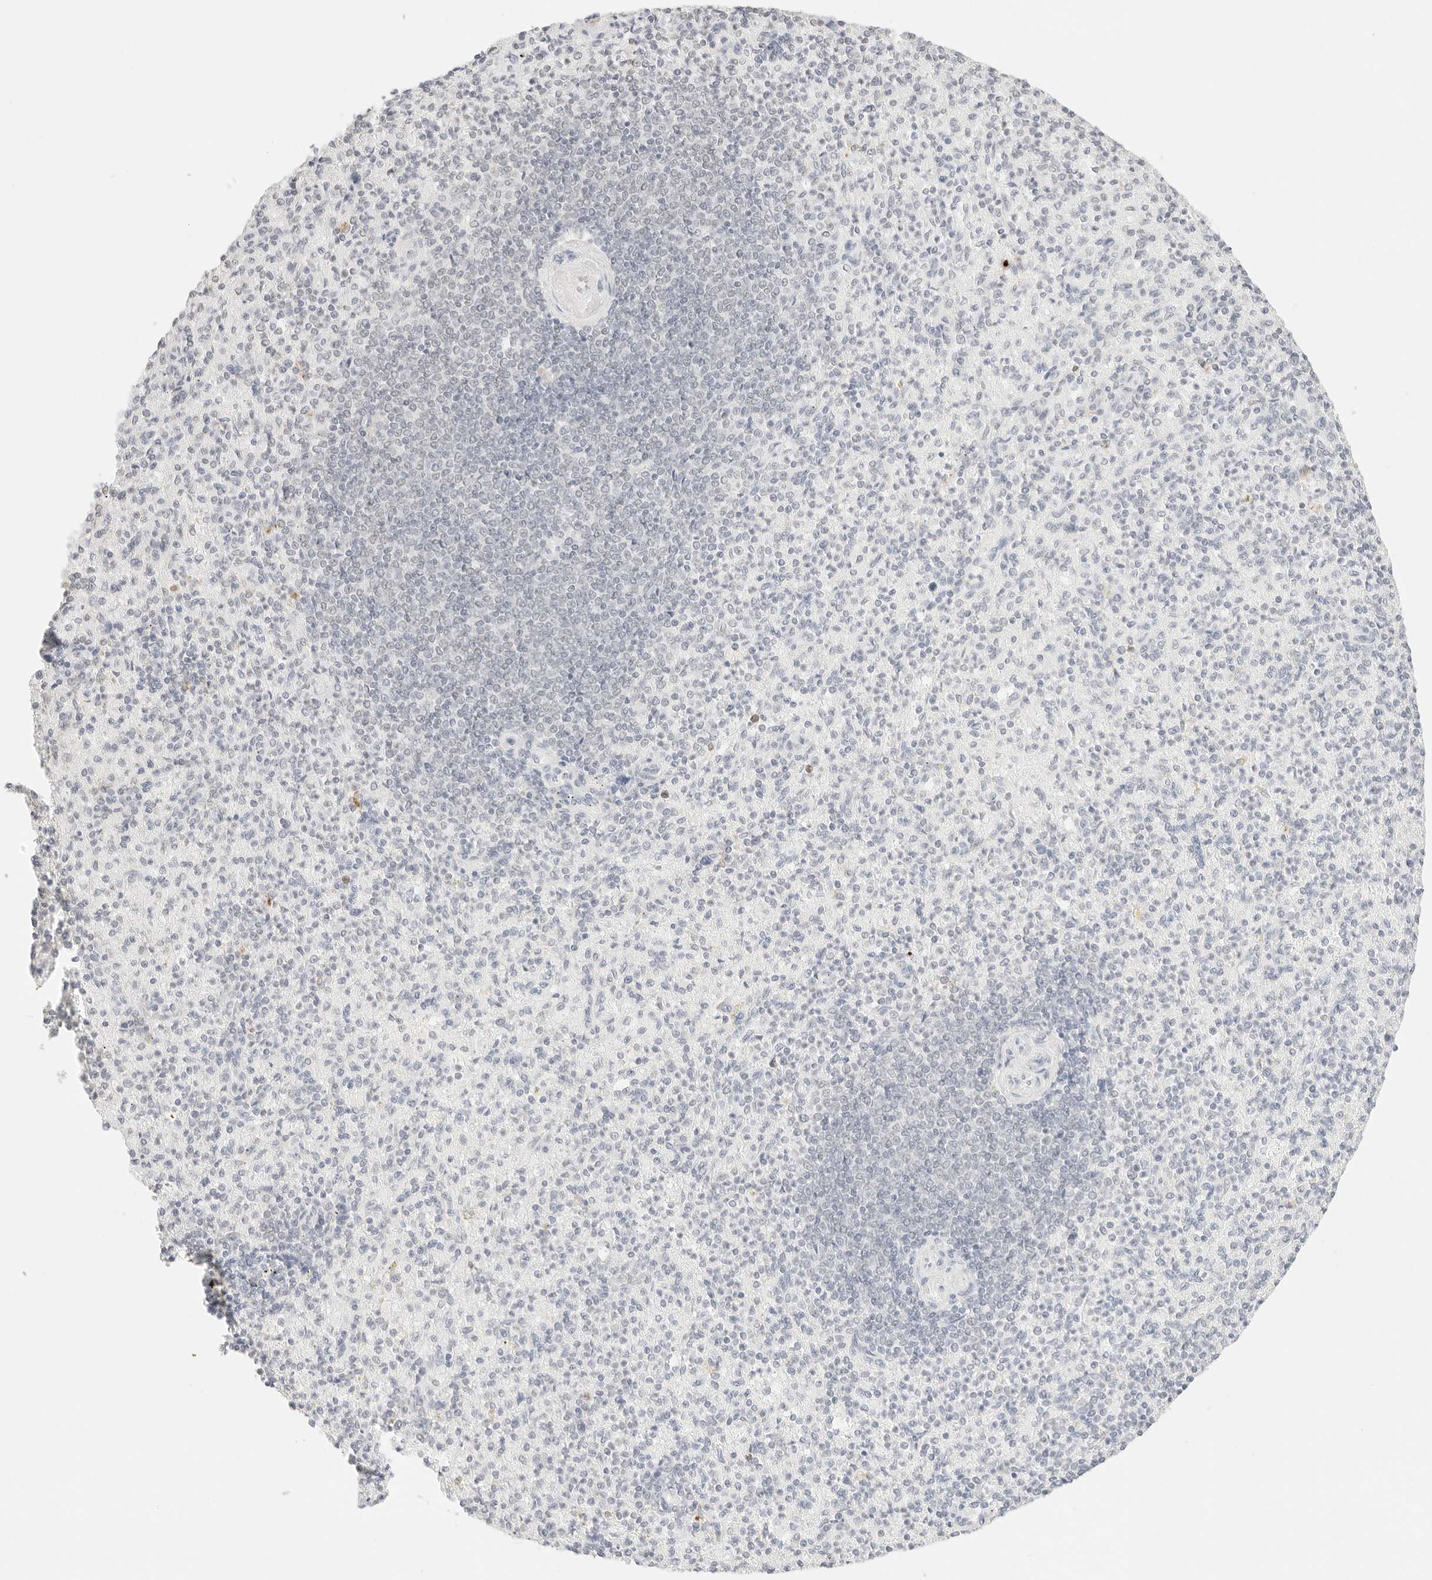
{"staining": {"intensity": "negative", "quantity": "none", "location": "none"}, "tissue": "spleen", "cell_type": "Cells in red pulp", "image_type": "normal", "snomed": [{"axis": "morphology", "description": "Normal tissue, NOS"}, {"axis": "topography", "description": "Spleen"}], "caption": "This is an immunohistochemistry micrograph of unremarkable human spleen. There is no positivity in cells in red pulp.", "gene": "FBLN5", "patient": {"sex": "female", "age": 74}}